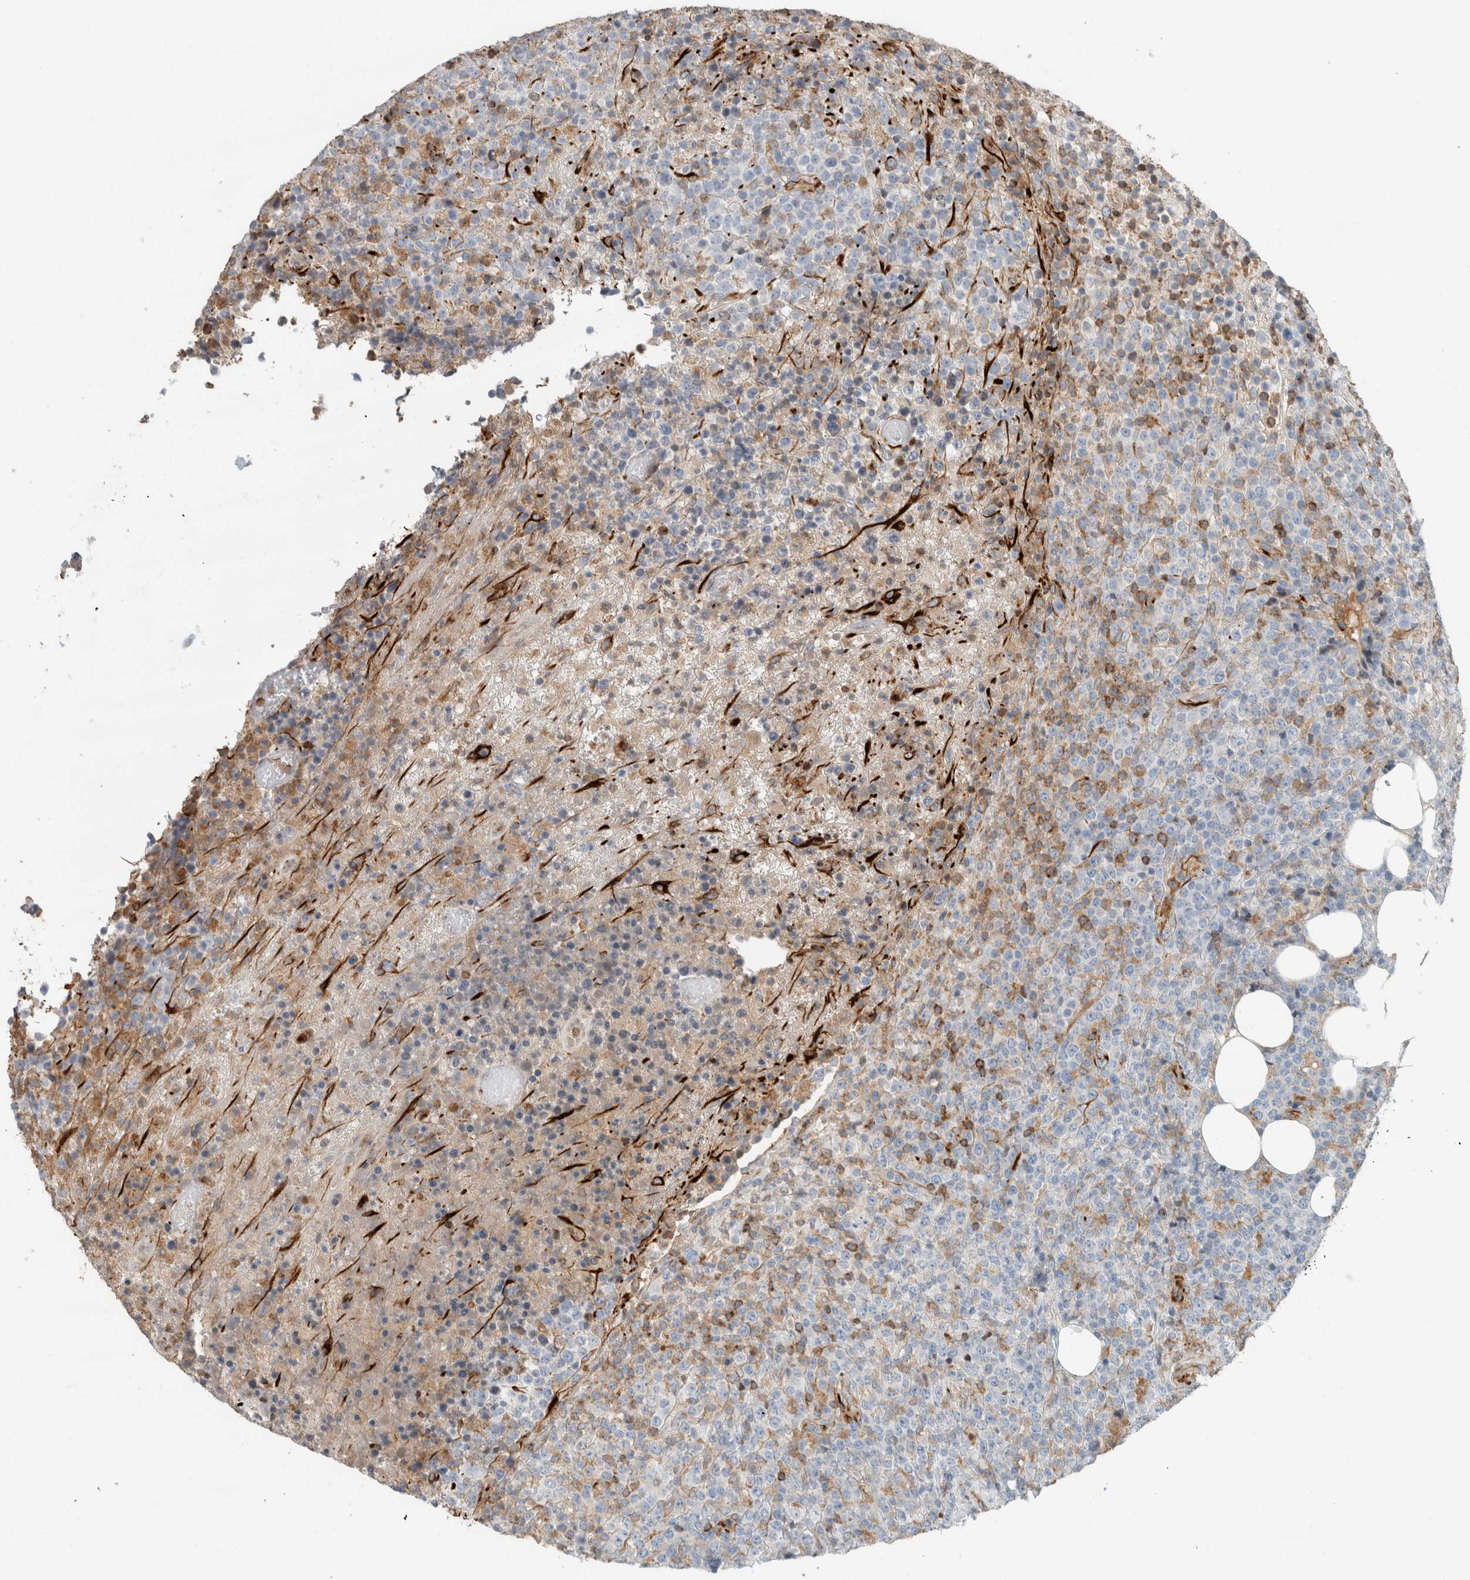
{"staining": {"intensity": "weak", "quantity": "<25%", "location": "cytoplasmic/membranous"}, "tissue": "lymphoma", "cell_type": "Tumor cells", "image_type": "cancer", "snomed": [{"axis": "morphology", "description": "Malignant lymphoma, non-Hodgkin's type, High grade"}, {"axis": "topography", "description": "Lymph node"}], "caption": "This is a photomicrograph of immunohistochemistry staining of malignant lymphoma, non-Hodgkin's type (high-grade), which shows no staining in tumor cells. (DAB IHC with hematoxylin counter stain).", "gene": "LY86", "patient": {"sex": "male", "age": 13}}